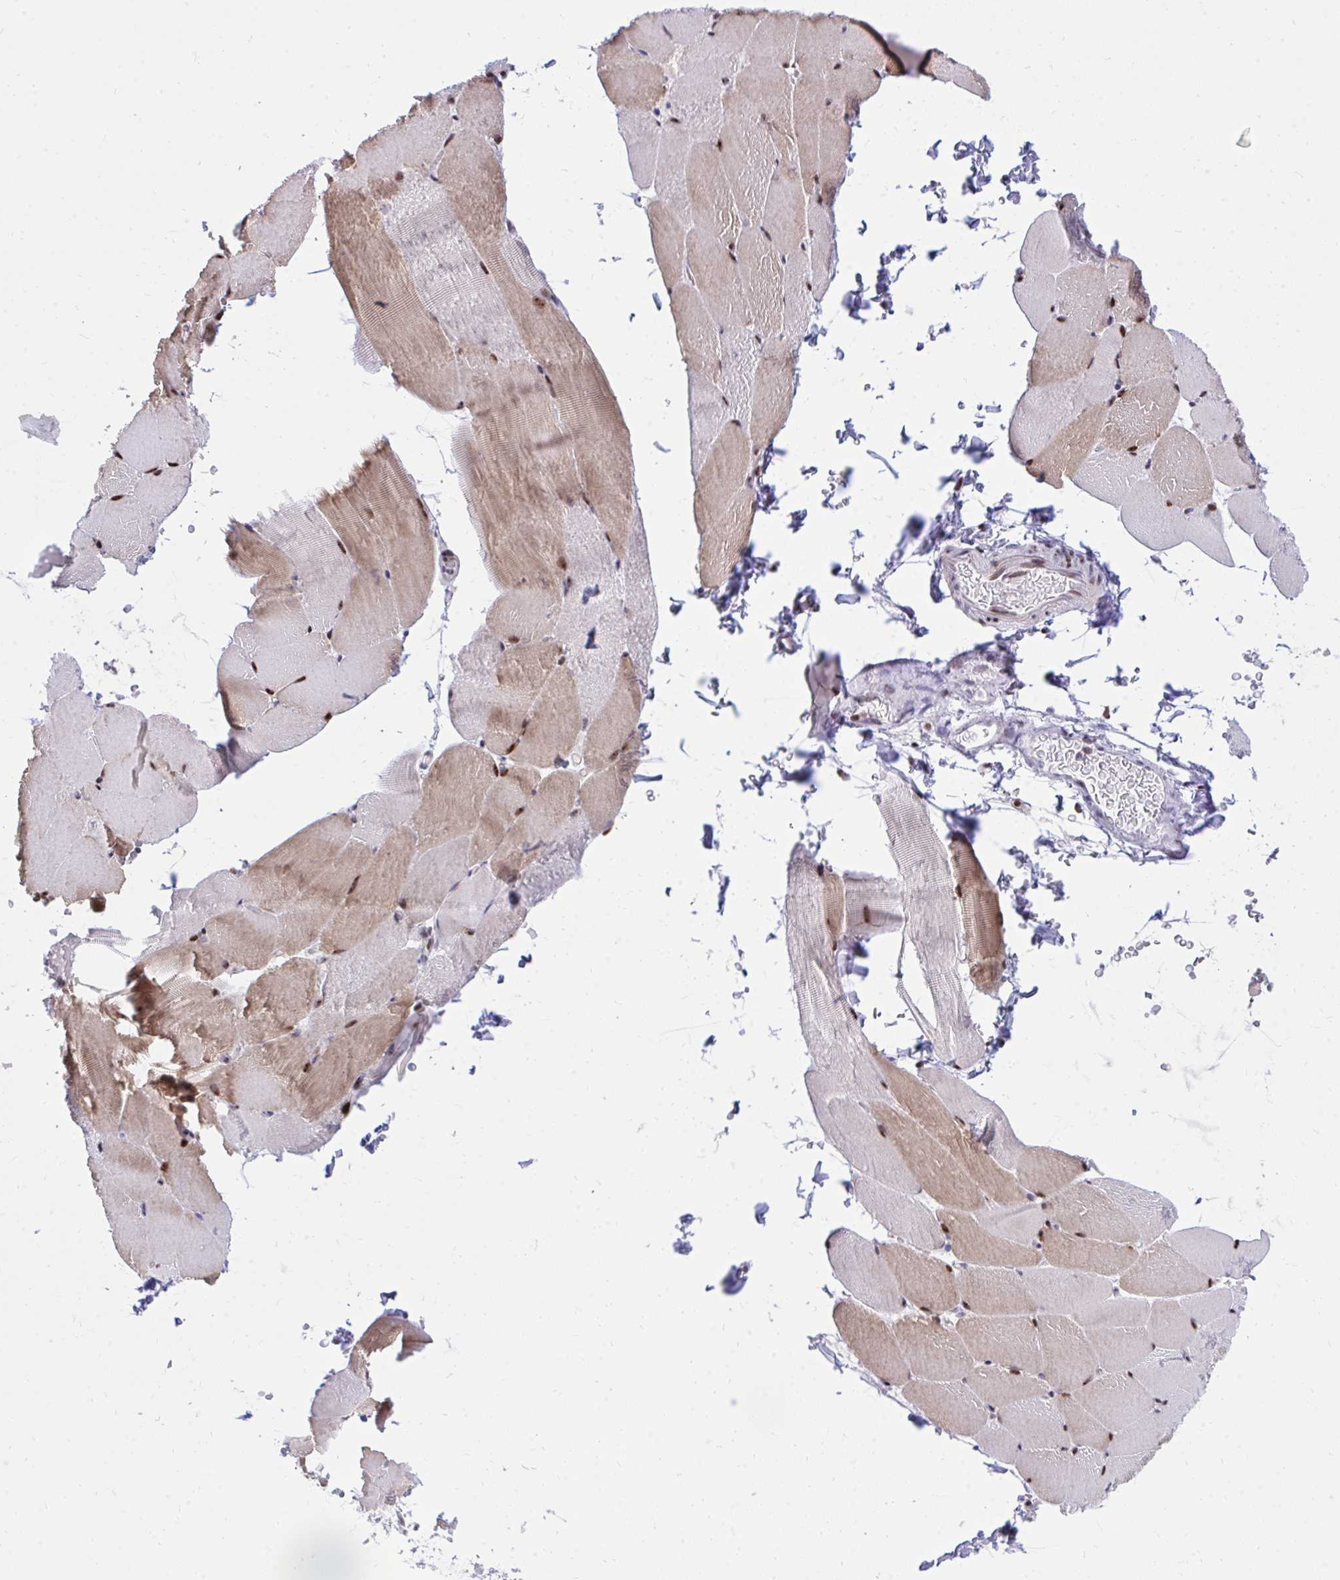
{"staining": {"intensity": "moderate", "quantity": "<25%", "location": "cytoplasmic/membranous,nuclear"}, "tissue": "skeletal muscle", "cell_type": "Myocytes", "image_type": "normal", "snomed": [{"axis": "morphology", "description": "Normal tissue, NOS"}, {"axis": "topography", "description": "Skeletal muscle"}], "caption": "Protein expression analysis of benign skeletal muscle exhibits moderate cytoplasmic/membranous,nuclear staining in approximately <25% of myocytes. (Stains: DAB (3,3'-diaminobenzidine) in brown, nuclei in blue, Microscopy: brightfield microscopy at high magnification).", "gene": "C14orf39", "patient": {"sex": "female", "age": 37}}